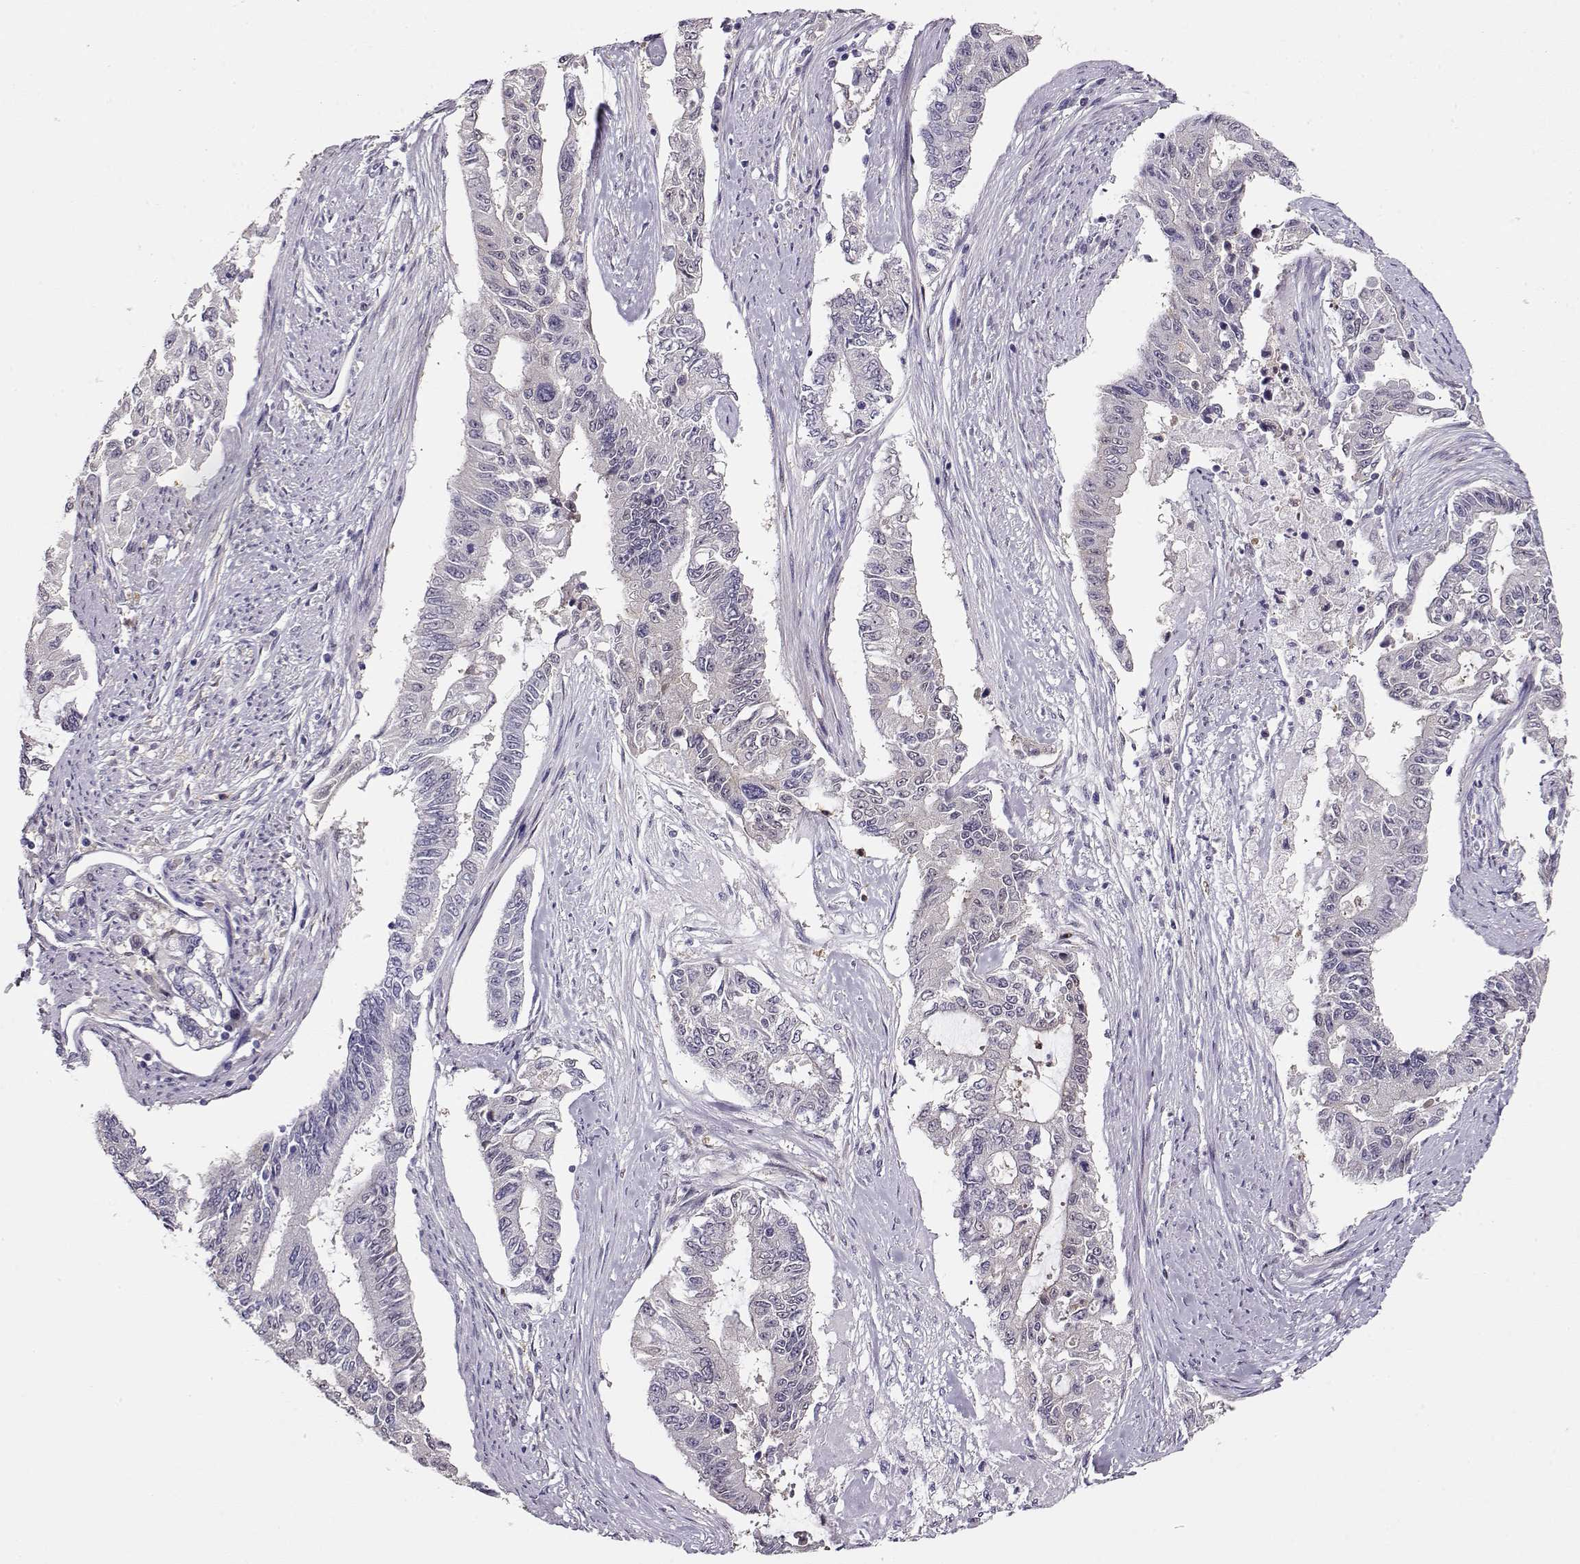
{"staining": {"intensity": "negative", "quantity": "none", "location": "none"}, "tissue": "endometrial cancer", "cell_type": "Tumor cells", "image_type": "cancer", "snomed": [{"axis": "morphology", "description": "Adenocarcinoma, NOS"}, {"axis": "topography", "description": "Uterus"}], "caption": "An IHC image of endometrial cancer is shown. There is no staining in tumor cells of endometrial cancer.", "gene": "CCR8", "patient": {"sex": "female", "age": 59}}